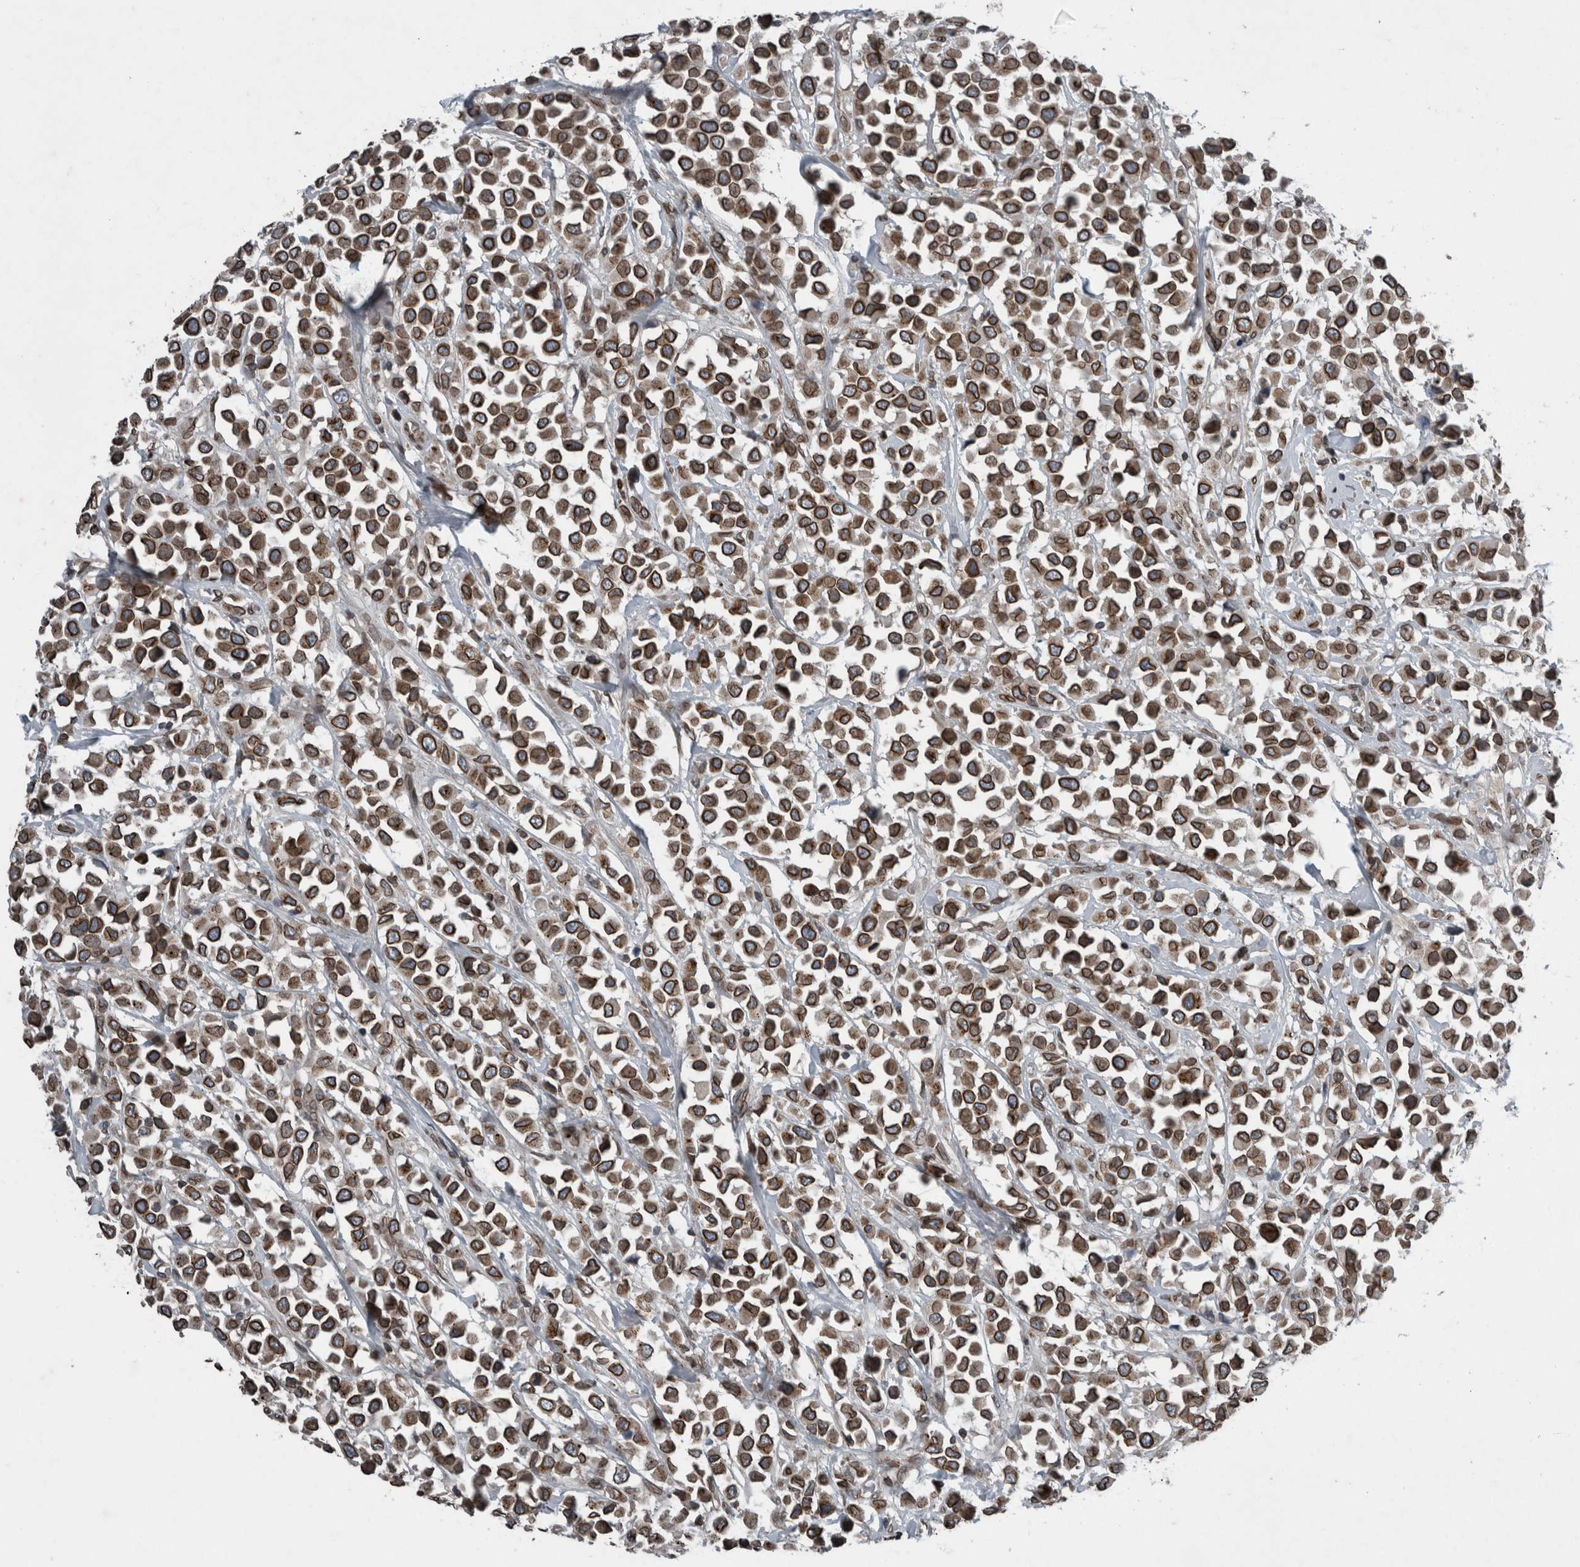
{"staining": {"intensity": "strong", "quantity": ">75%", "location": "cytoplasmic/membranous,nuclear"}, "tissue": "breast cancer", "cell_type": "Tumor cells", "image_type": "cancer", "snomed": [{"axis": "morphology", "description": "Duct carcinoma"}, {"axis": "topography", "description": "Breast"}], "caption": "Protein analysis of breast cancer tissue shows strong cytoplasmic/membranous and nuclear expression in approximately >75% of tumor cells.", "gene": "RANBP2", "patient": {"sex": "female", "age": 61}}